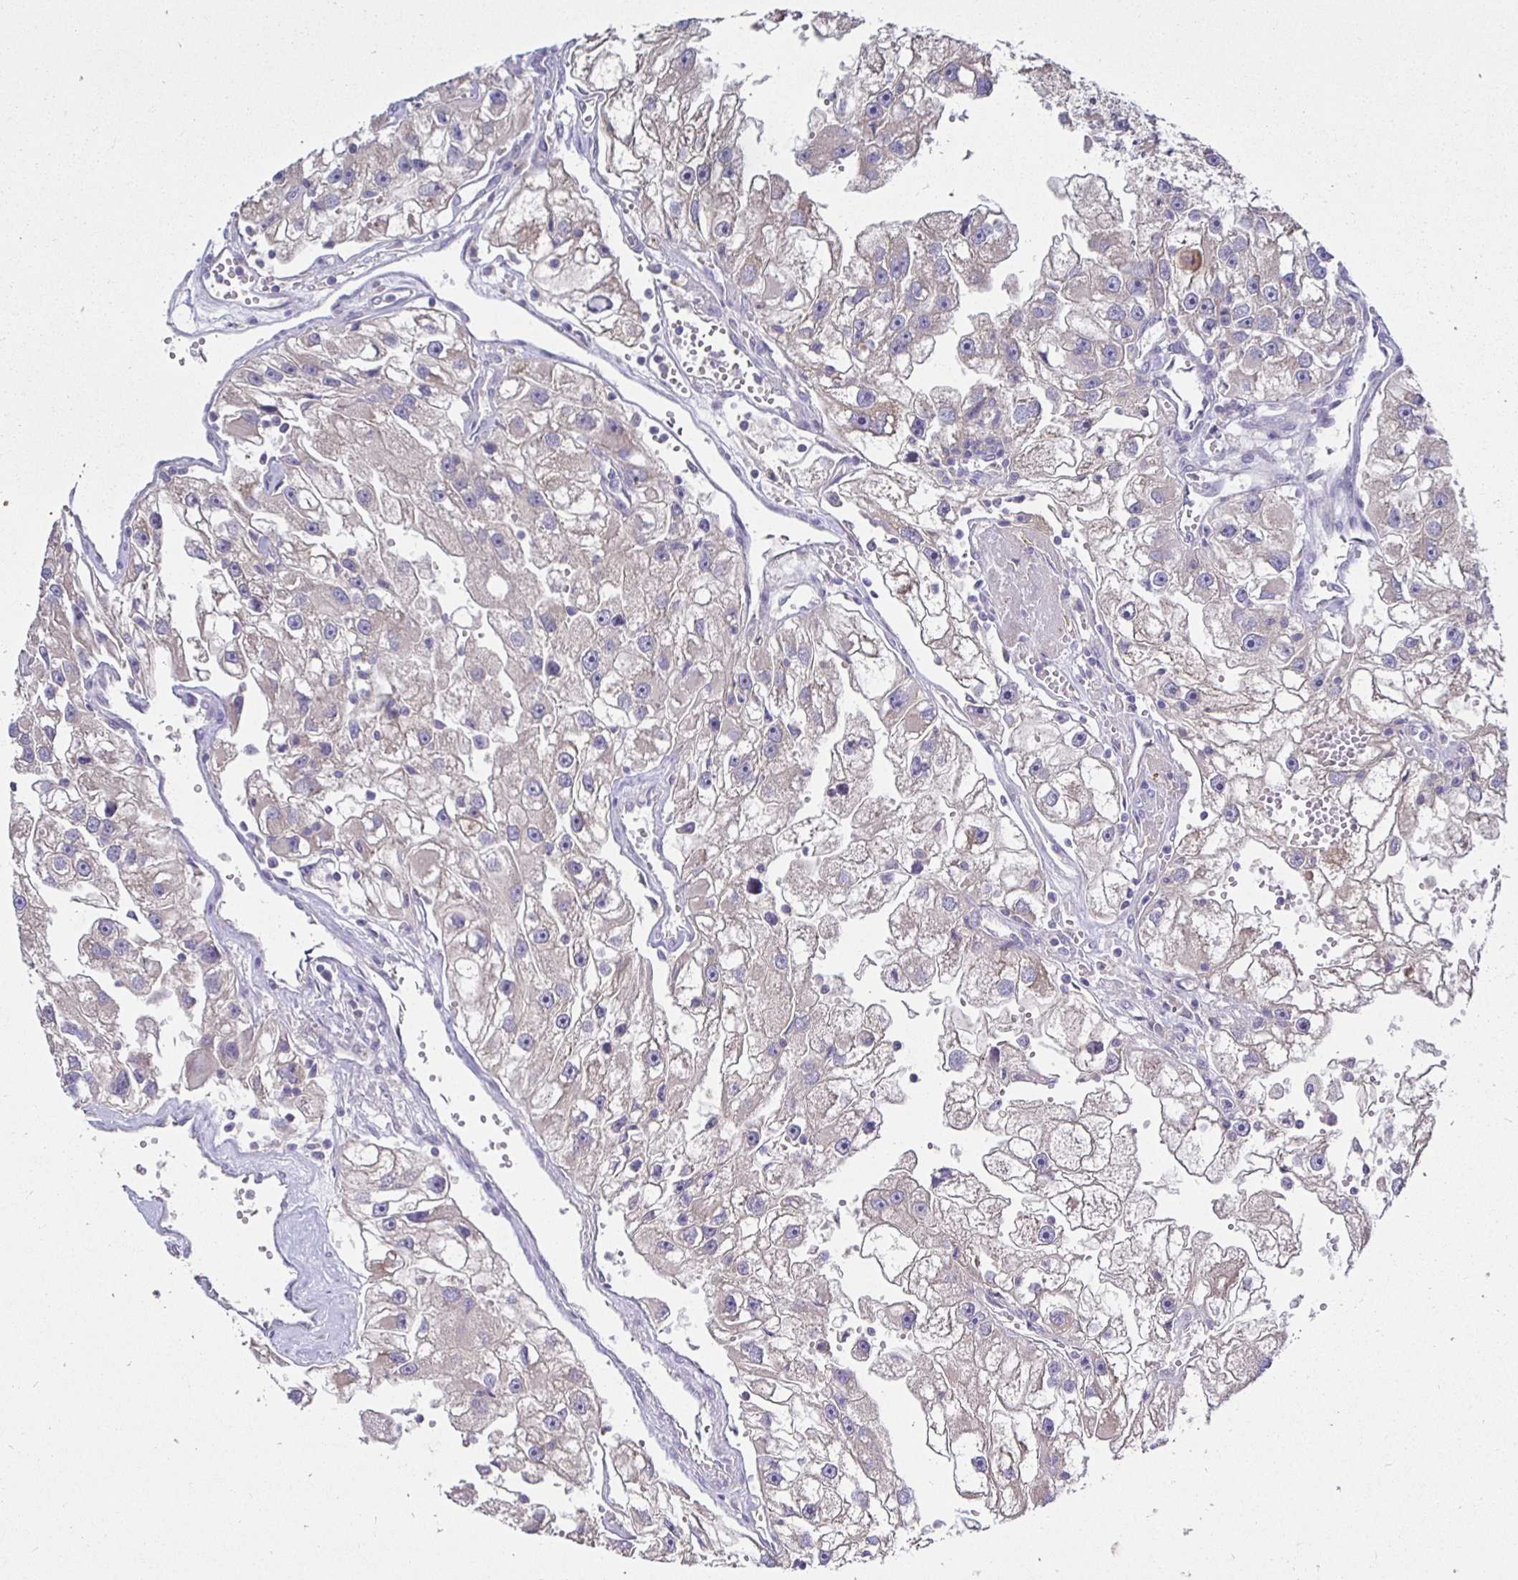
{"staining": {"intensity": "weak", "quantity": "<25%", "location": "cytoplasmic/membranous"}, "tissue": "renal cancer", "cell_type": "Tumor cells", "image_type": "cancer", "snomed": [{"axis": "morphology", "description": "Adenocarcinoma, NOS"}, {"axis": "topography", "description": "Kidney"}], "caption": "Tumor cells are negative for brown protein staining in renal adenocarcinoma.", "gene": "KIF21A", "patient": {"sex": "male", "age": 63}}